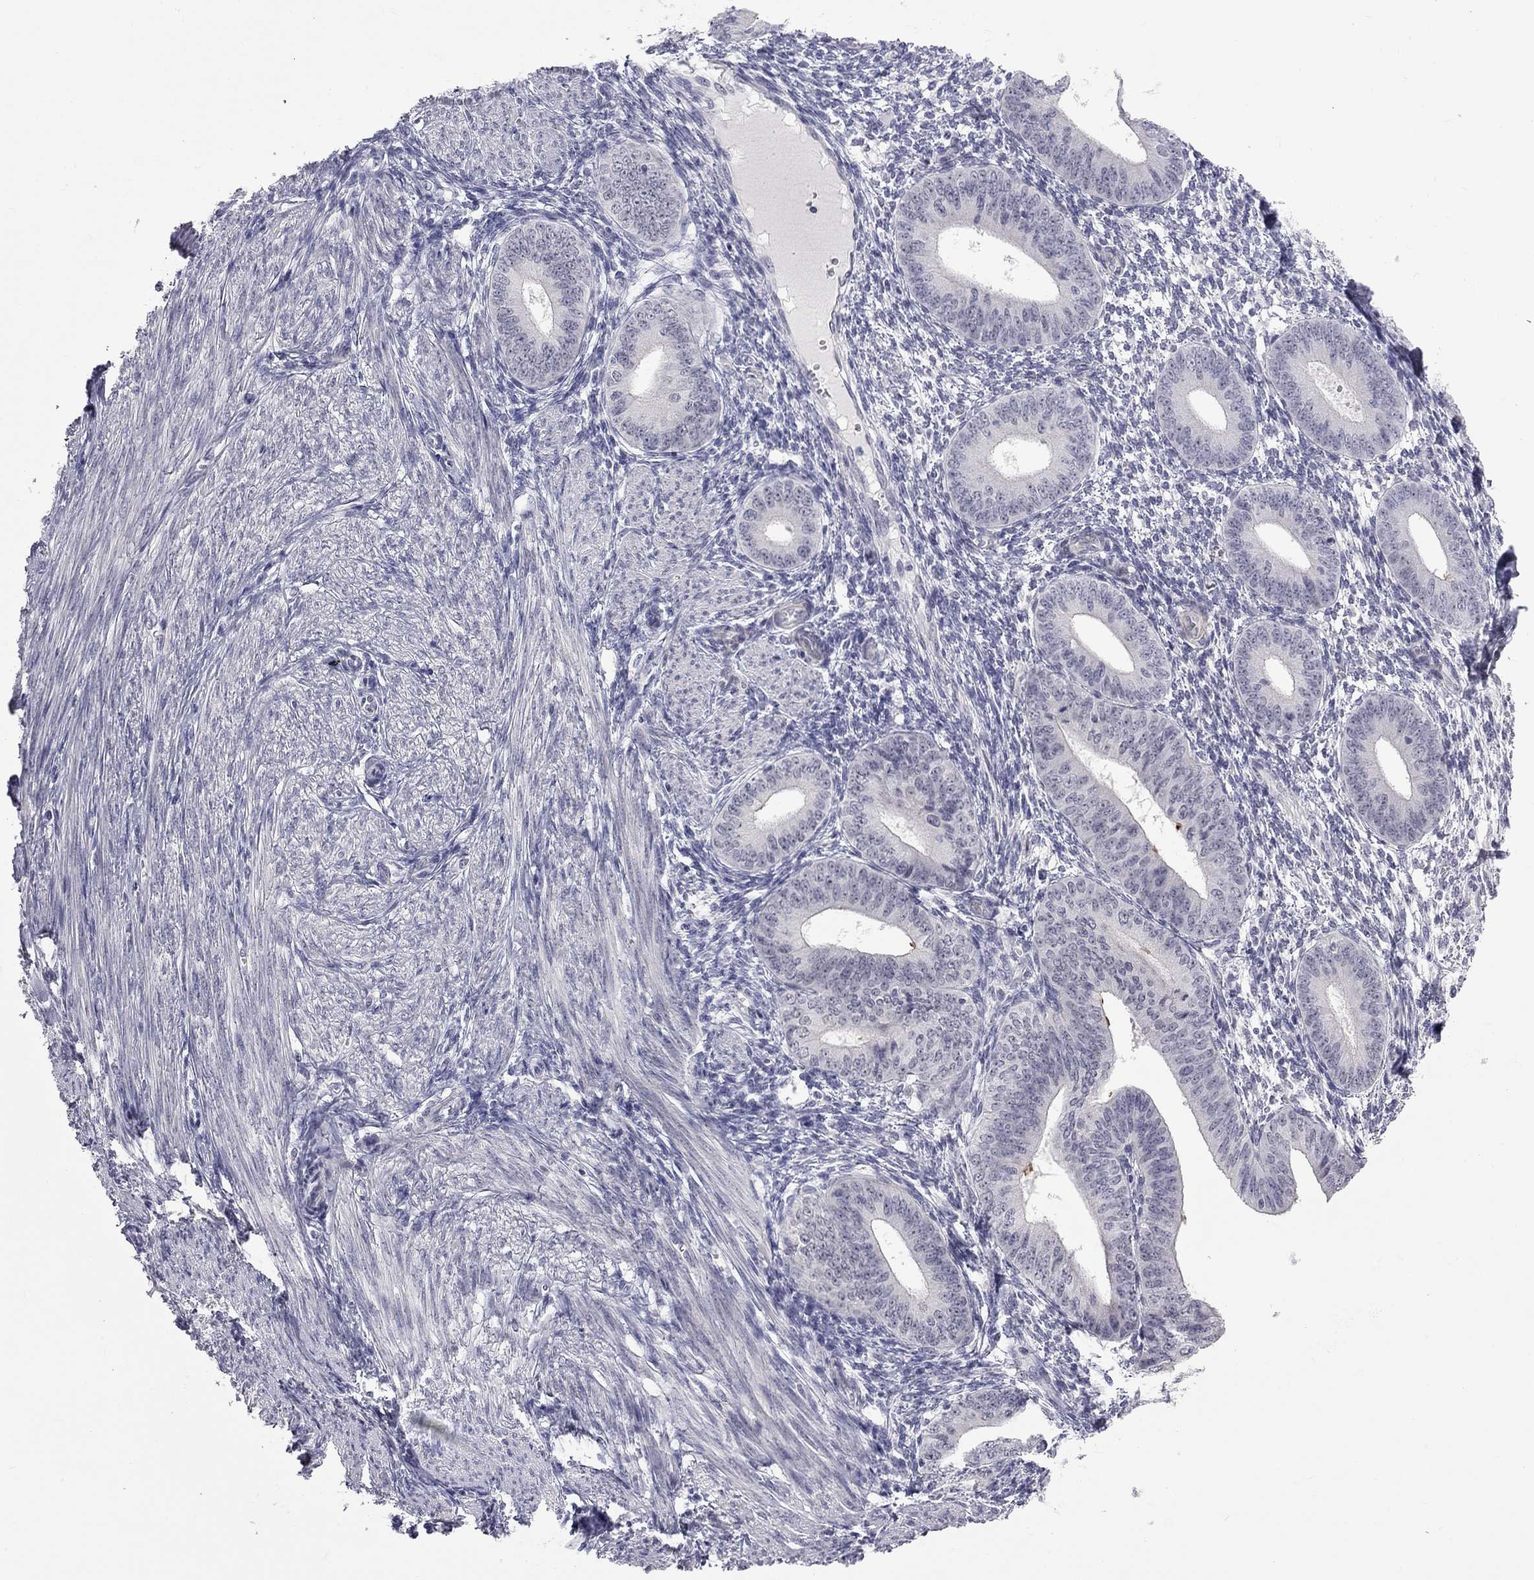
{"staining": {"intensity": "negative", "quantity": "none", "location": "none"}, "tissue": "endometrium", "cell_type": "Cells in endometrial stroma", "image_type": "normal", "snomed": [{"axis": "morphology", "description": "Normal tissue, NOS"}, {"axis": "topography", "description": "Endometrium"}], "caption": "Immunohistochemistry (IHC) histopathology image of benign endometrium: human endometrium stained with DAB exhibits no significant protein staining in cells in endometrial stroma.", "gene": "GSG1L", "patient": {"sex": "female", "age": 39}}